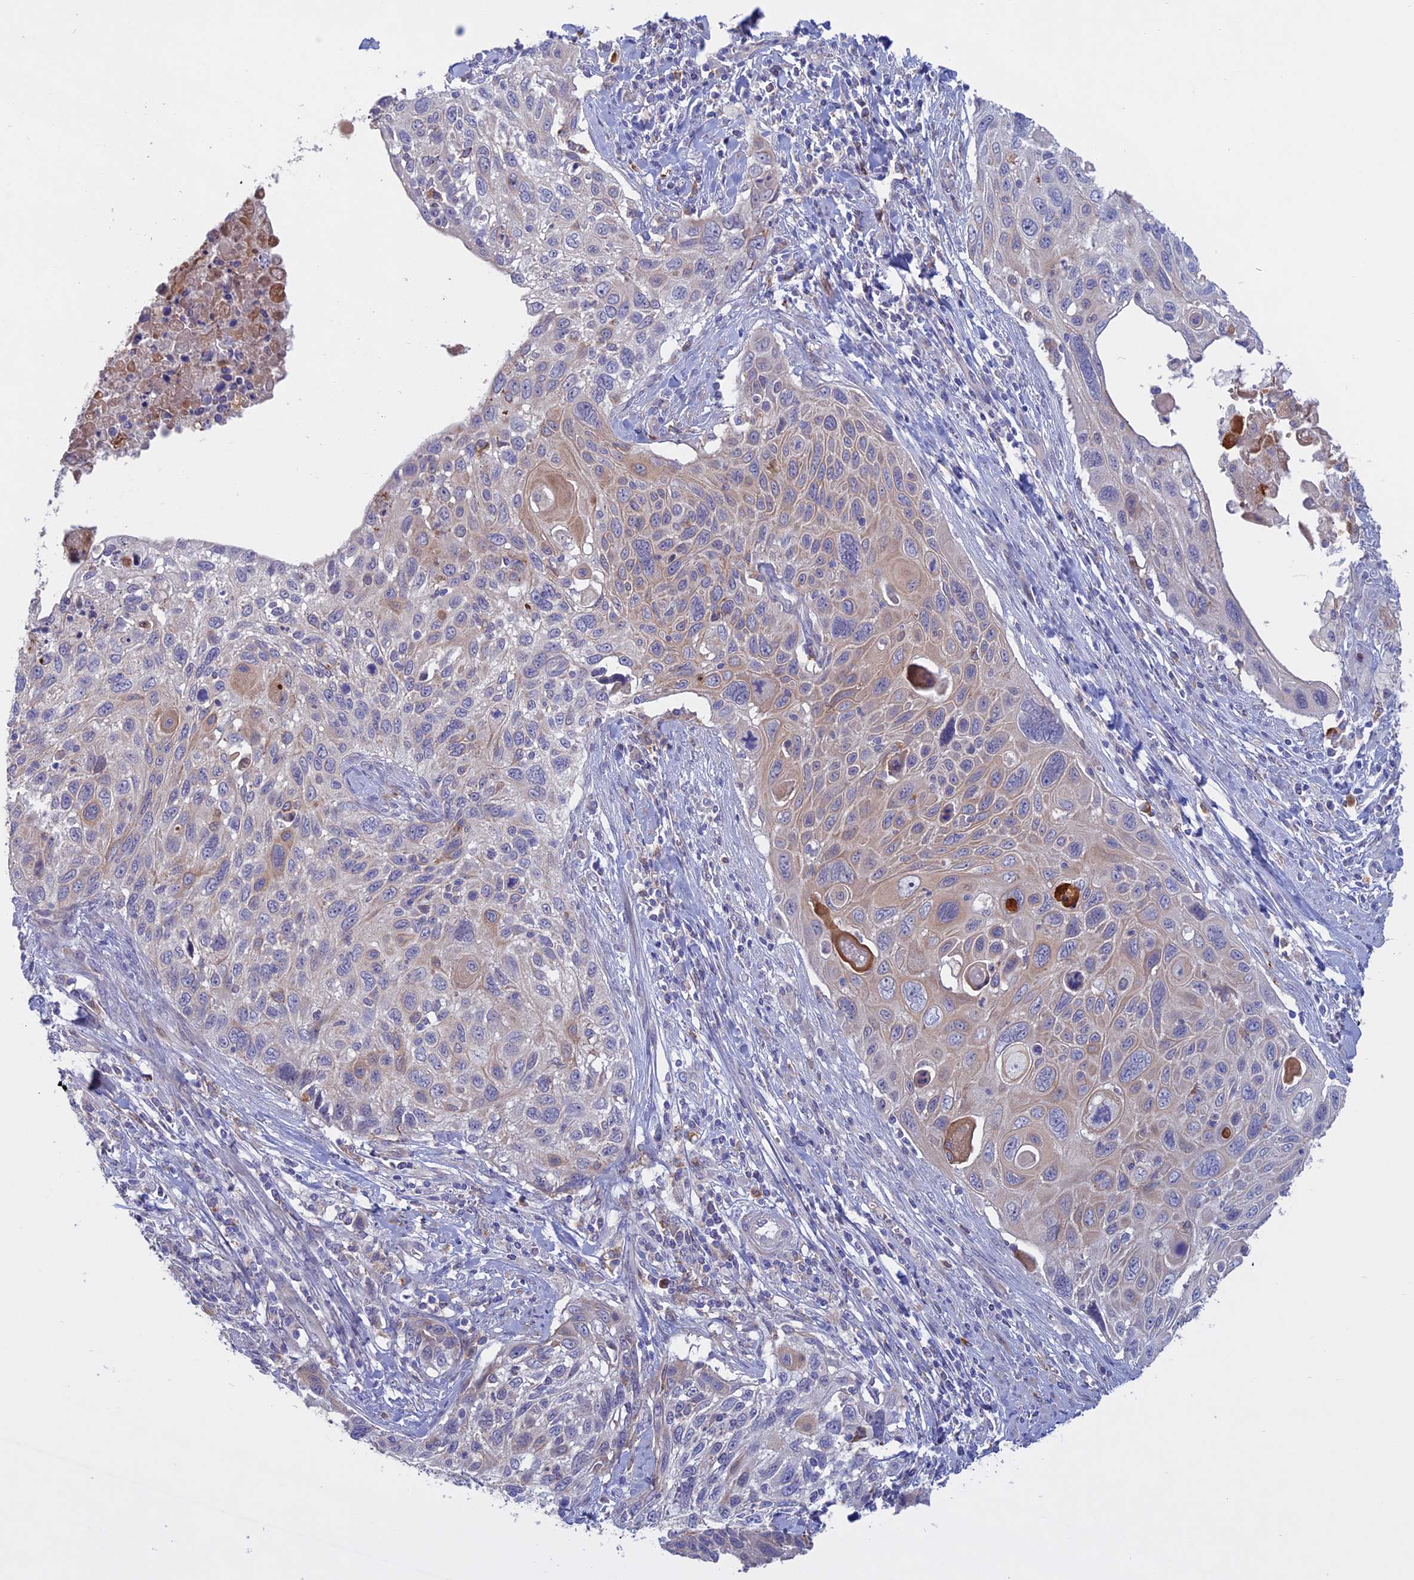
{"staining": {"intensity": "negative", "quantity": "none", "location": "none"}, "tissue": "cervical cancer", "cell_type": "Tumor cells", "image_type": "cancer", "snomed": [{"axis": "morphology", "description": "Squamous cell carcinoma, NOS"}, {"axis": "topography", "description": "Cervix"}], "caption": "IHC of human cervical cancer exhibits no staining in tumor cells. (DAB IHC, high magnification).", "gene": "SLC2A6", "patient": {"sex": "female", "age": 70}}